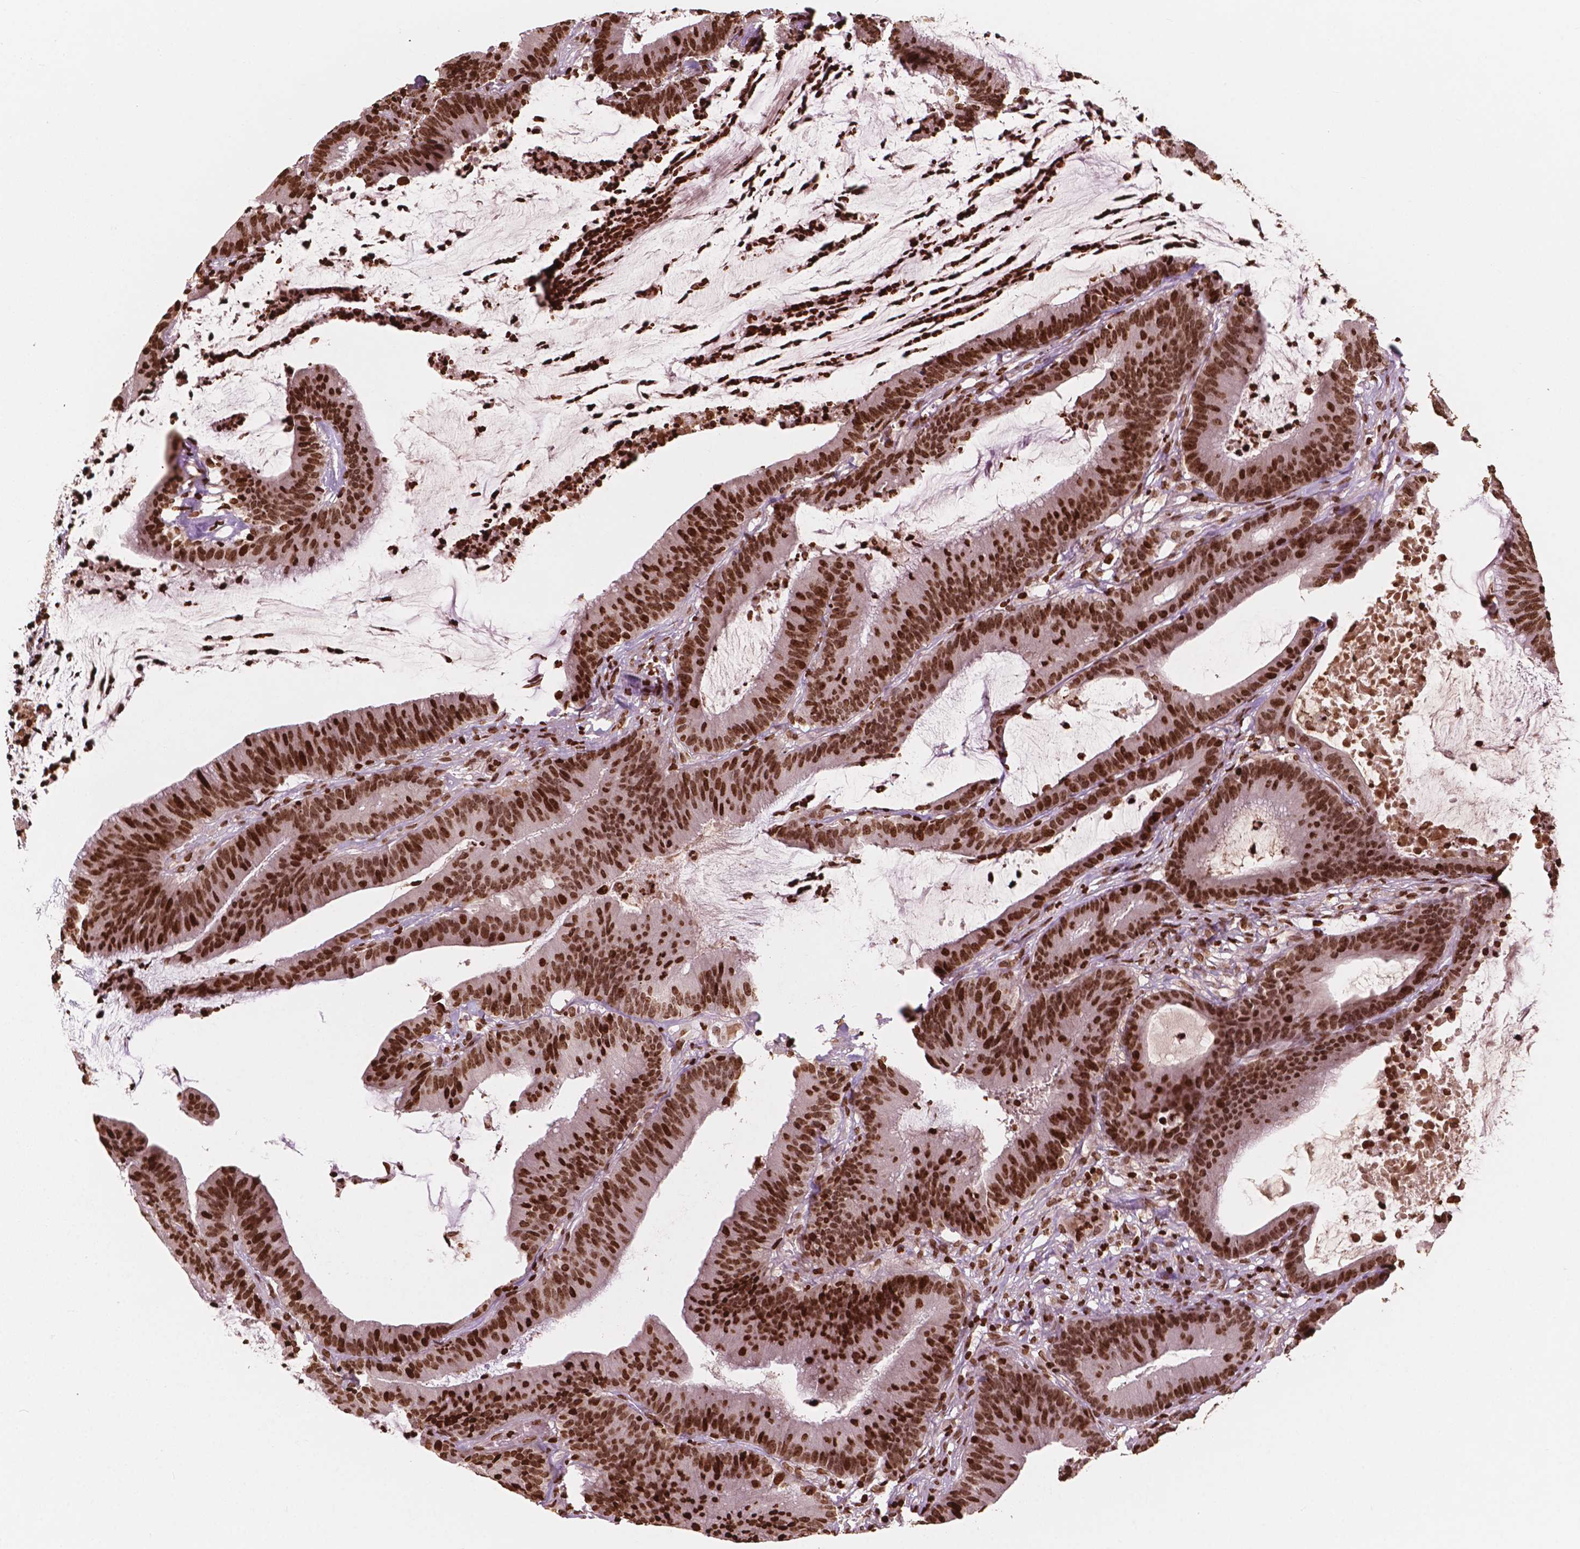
{"staining": {"intensity": "strong", "quantity": ">75%", "location": "nuclear"}, "tissue": "colorectal cancer", "cell_type": "Tumor cells", "image_type": "cancer", "snomed": [{"axis": "morphology", "description": "Adenocarcinoma, NOS"}, {"axis": "topography", "description": "Colon"}], "caption": "DAB immunohistochemical staining of colorectal cancer (adenocarcinoma) displays strong nuclear protein expression in about >75% of tumor cells. Immunohistochemistry stains the protein of interest in brown and the nuclei are stained blue.", "gene": "H3C7", "patient": {"sex": "female", "age": 78}}